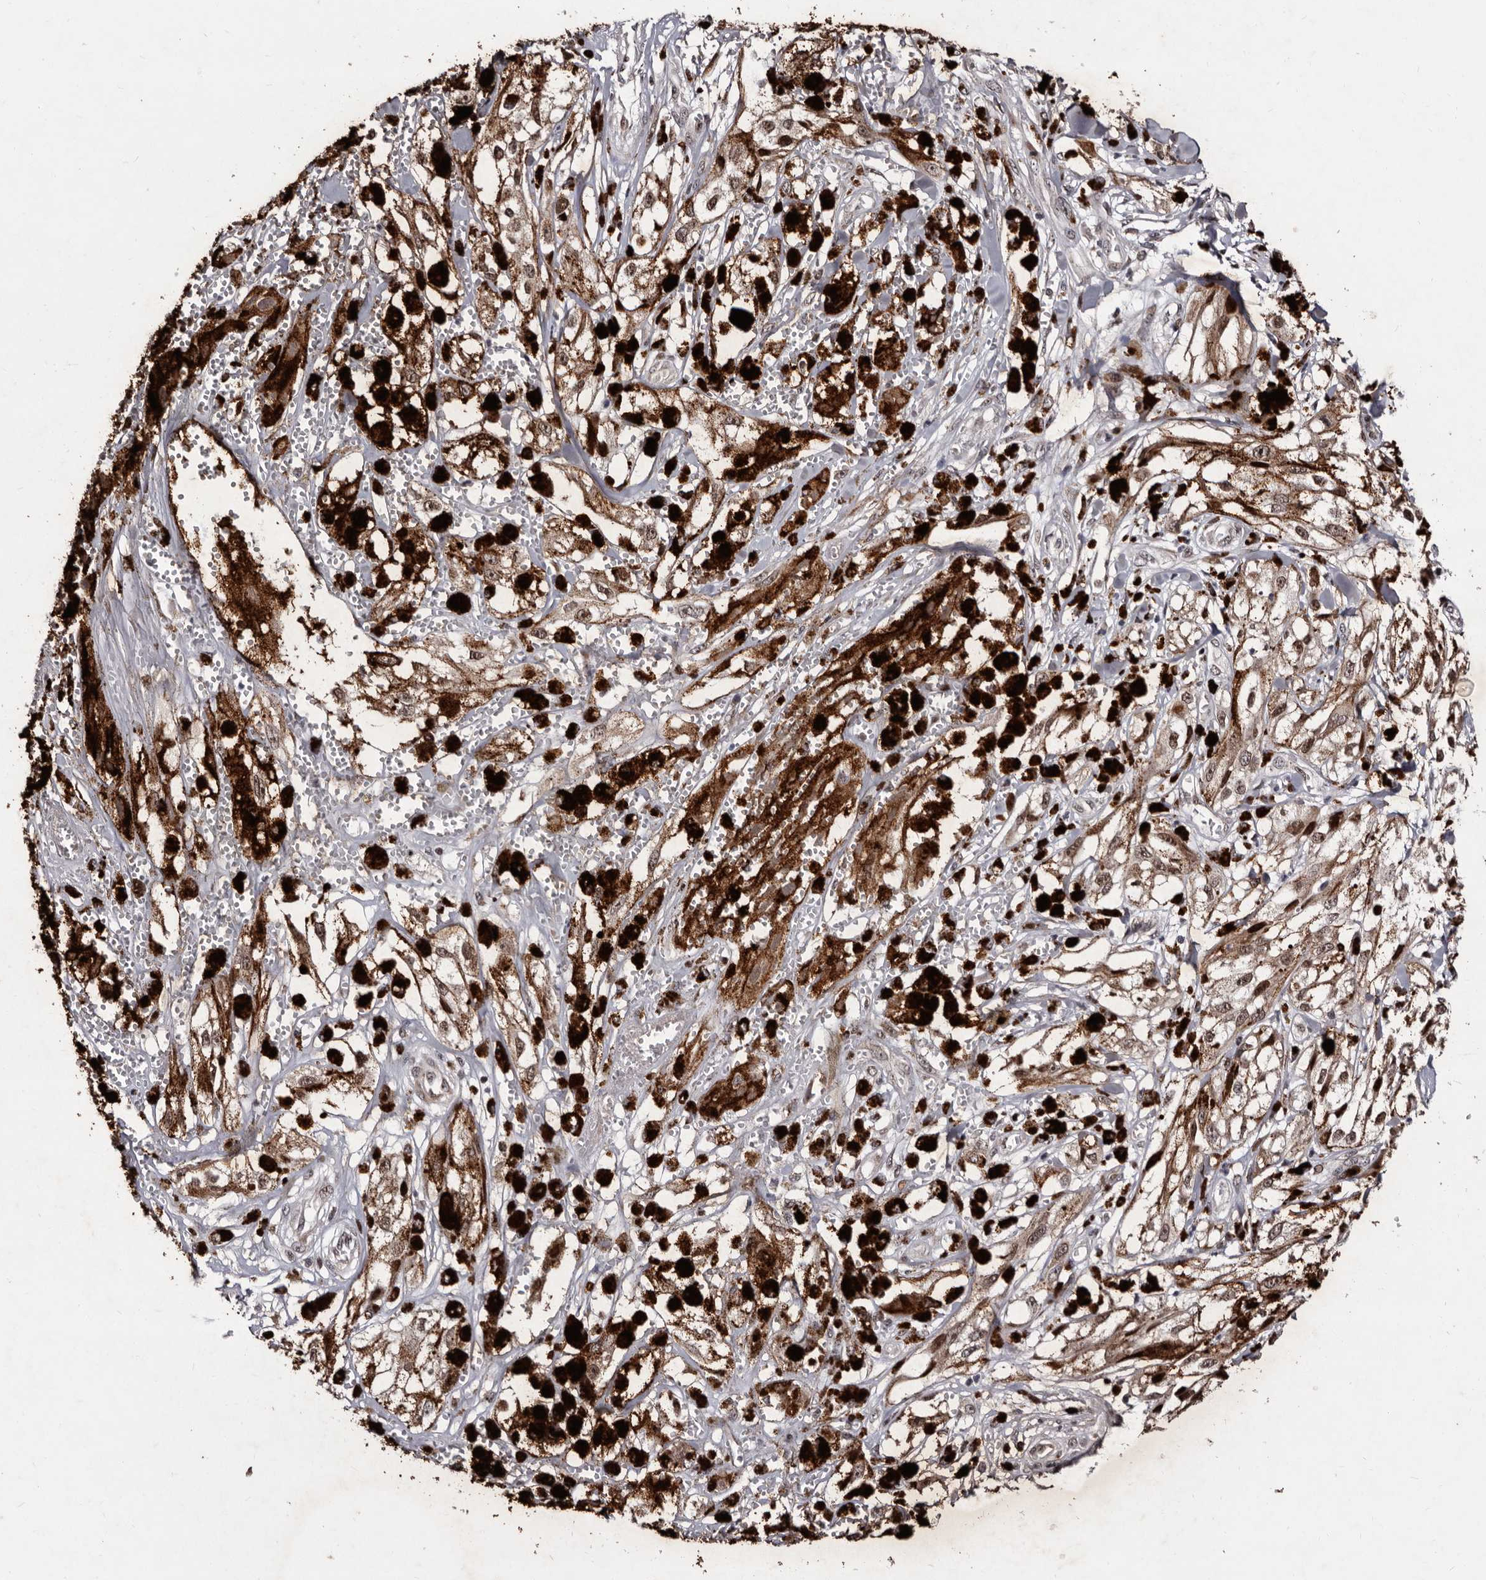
{"staining": {"intensity": "moderate", "quantity": ">75%", "location": "cytoplasmic/membranous,nuclear"}, "tissue": "melanoma", "cell_type": "Tumor cells", "image_type": "cancer", "snomed": [{"axis": "morphology", "description": "Malignant melanoma, NOS"}, {"axis": "topography", "description": "Skin"}], "caption": "Moderate cytoplasmic/membranous and nuclear protein staining is identified in about >75% of tumor cells in malignant melanoma. The staining was performed using DAB (3,3'-diaminobenzidine), with brown indicating positive protein expression. Nuclei are stained blue with hematoxylin.", "gene": "TNKS", "patient": {"sex": "male", "age": 88}}